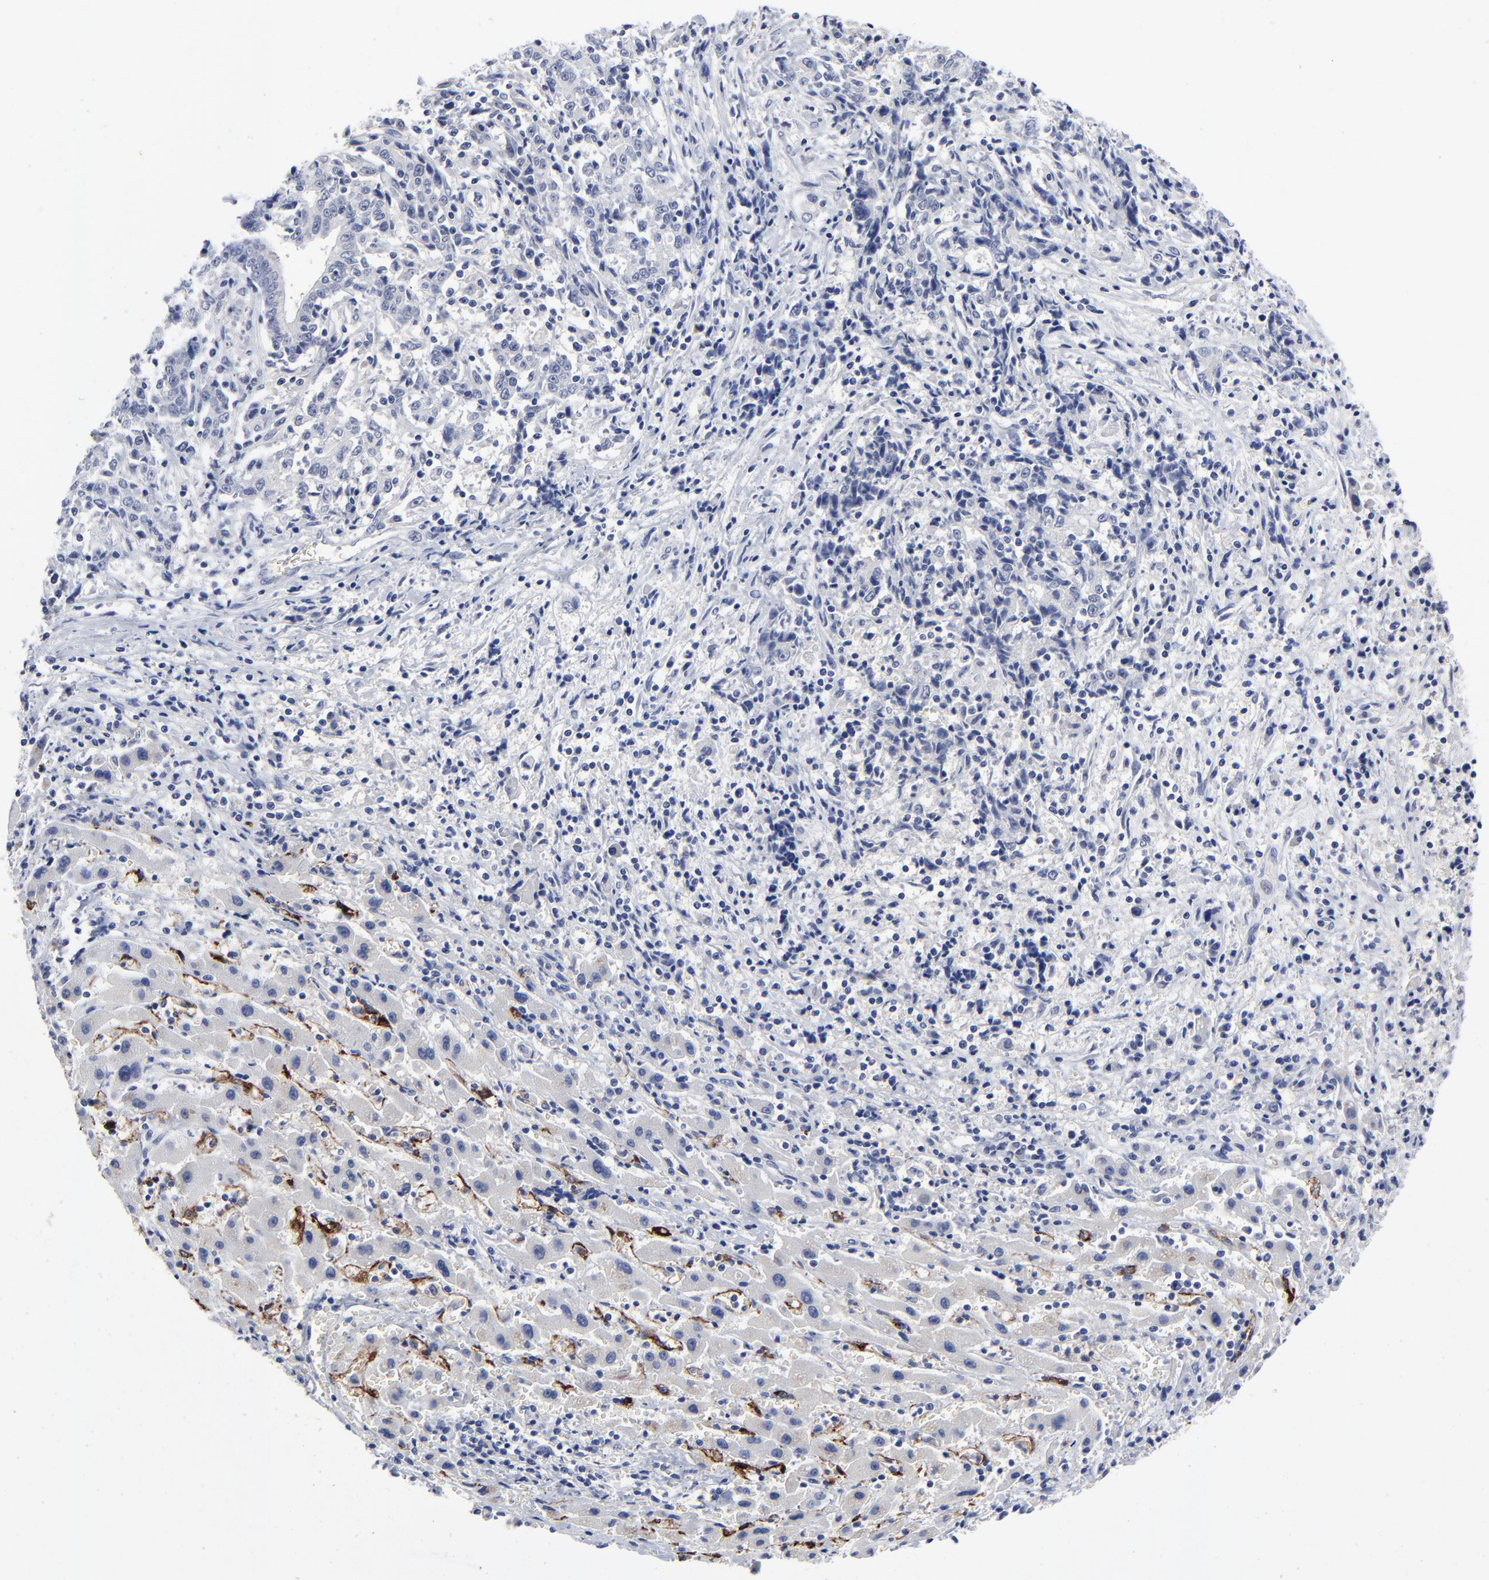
{"staining": {"intensity": "negative", "quantity": "none", "location": "none"}, "tissue": "liver cancer", "cell_type": "Tumor cells", "image_type": "cancer", "snomed": [{"axis": "morphology", "description": "Cholangiocarcinoma"}, {"axis": "topography", "description": "Liver"}], "caption": "Immunohistochemistry (IHC) micrograph of liver cholangiocarcinoma stained for a protein (brown), which displays no positivity in tumor cells.", "gene": "CLEC4G", "patient": {"sex": "male", "age": 57}}